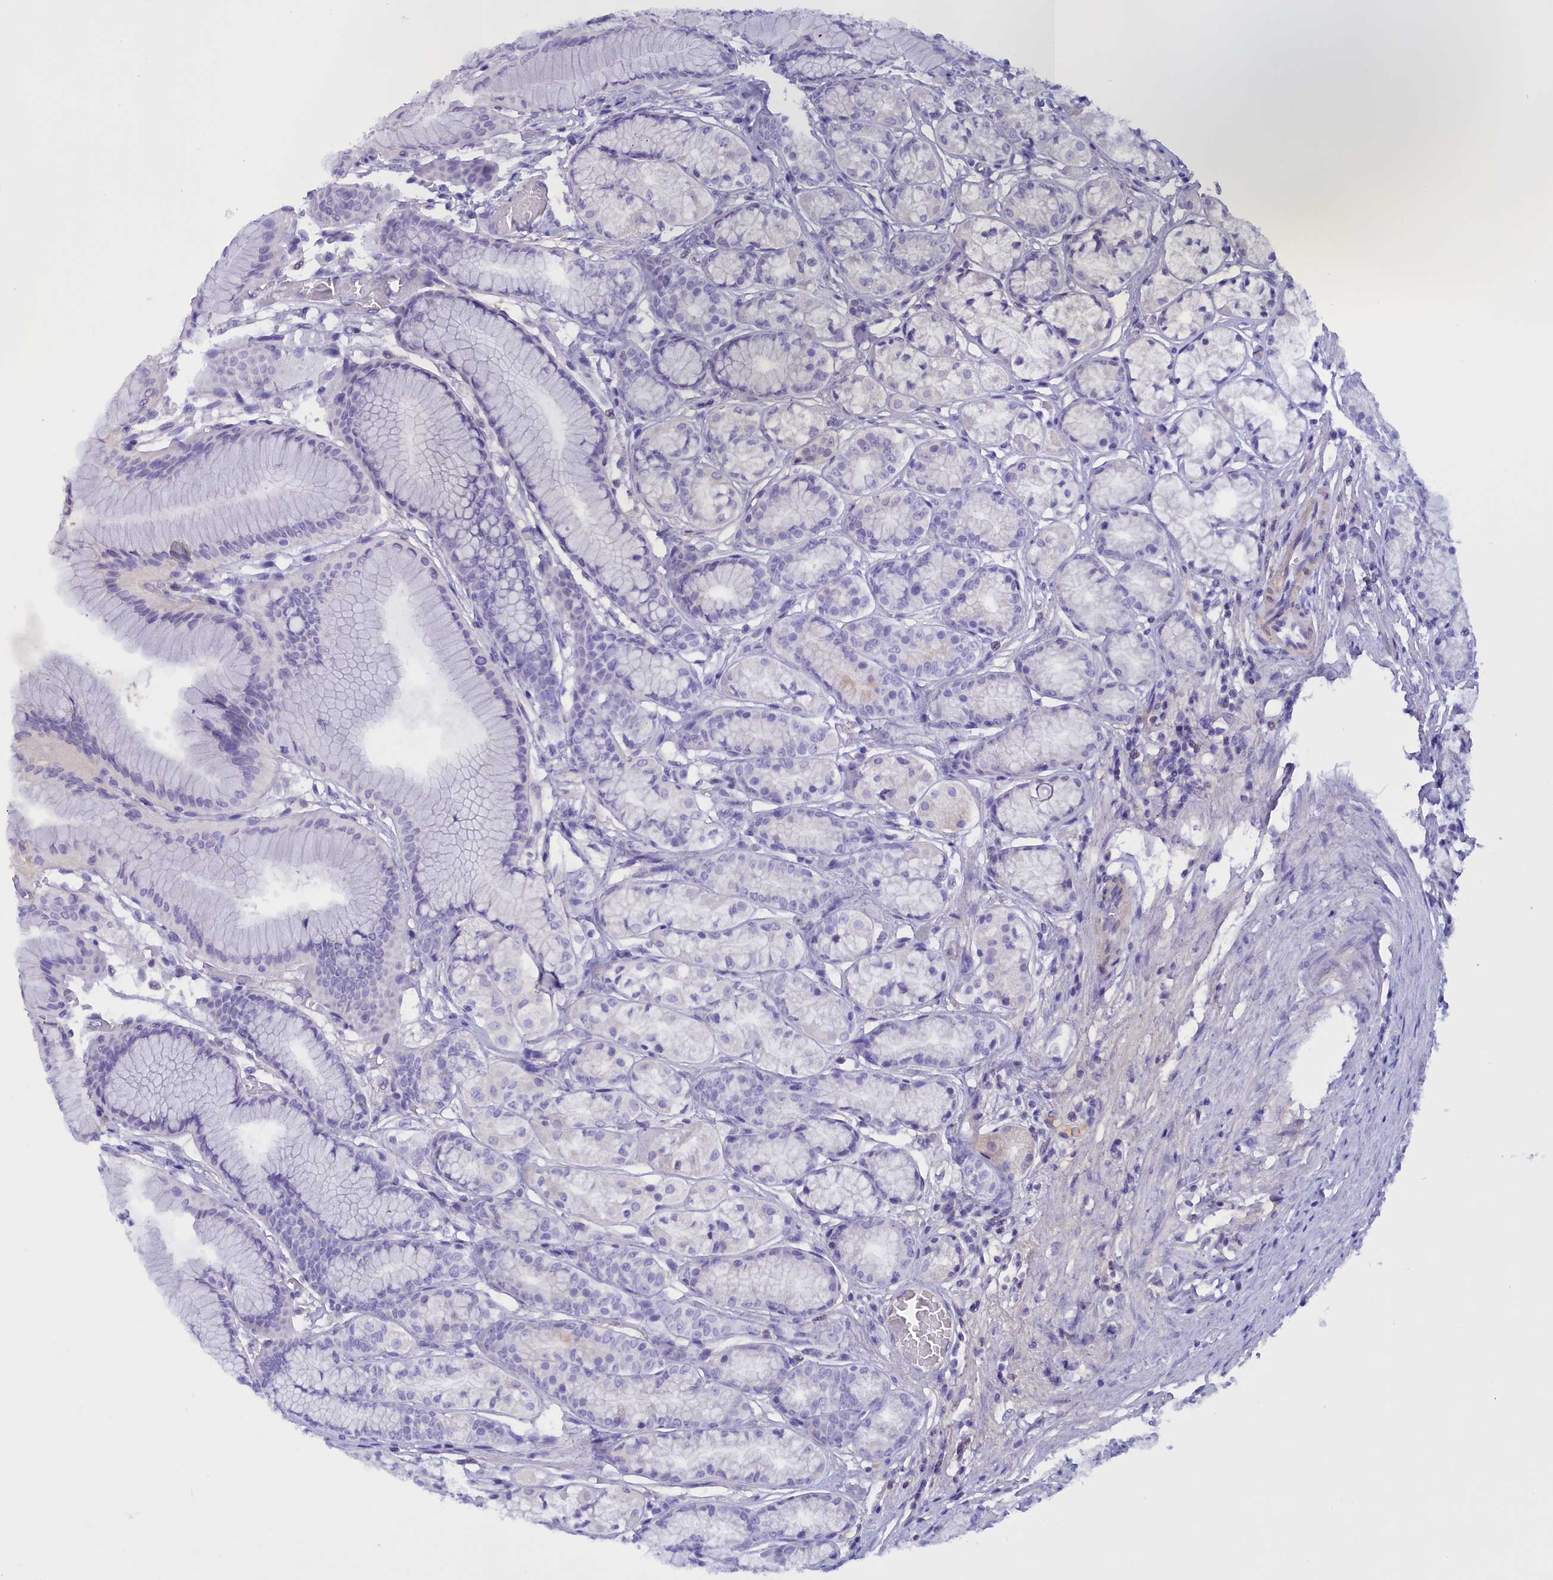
{"staining": {"intensity": "negative", "quantity": "none", "location": "none"}, "tissue": "stomach", "cell_type": "Glandular cells", "image_type": "normal", "snomed": [{"axis": "morphology", "description": "Normal tissue, NOS"}, {"axis": "morphology", "description": "Adenocarcinoma, NOS"}, {"axis": "morphology", "description": "Adenocarcinoma, High grade"}, {"axis": "topography", "description": "Stomach, upper"}, {"axis": "topography", "description": "Stomach"}], "caption": "The histopathology image exhibits no staining of glandular cells in benign stomach.", "gene": "PROK2", "patient": {"sex": "female", "age": 65}}